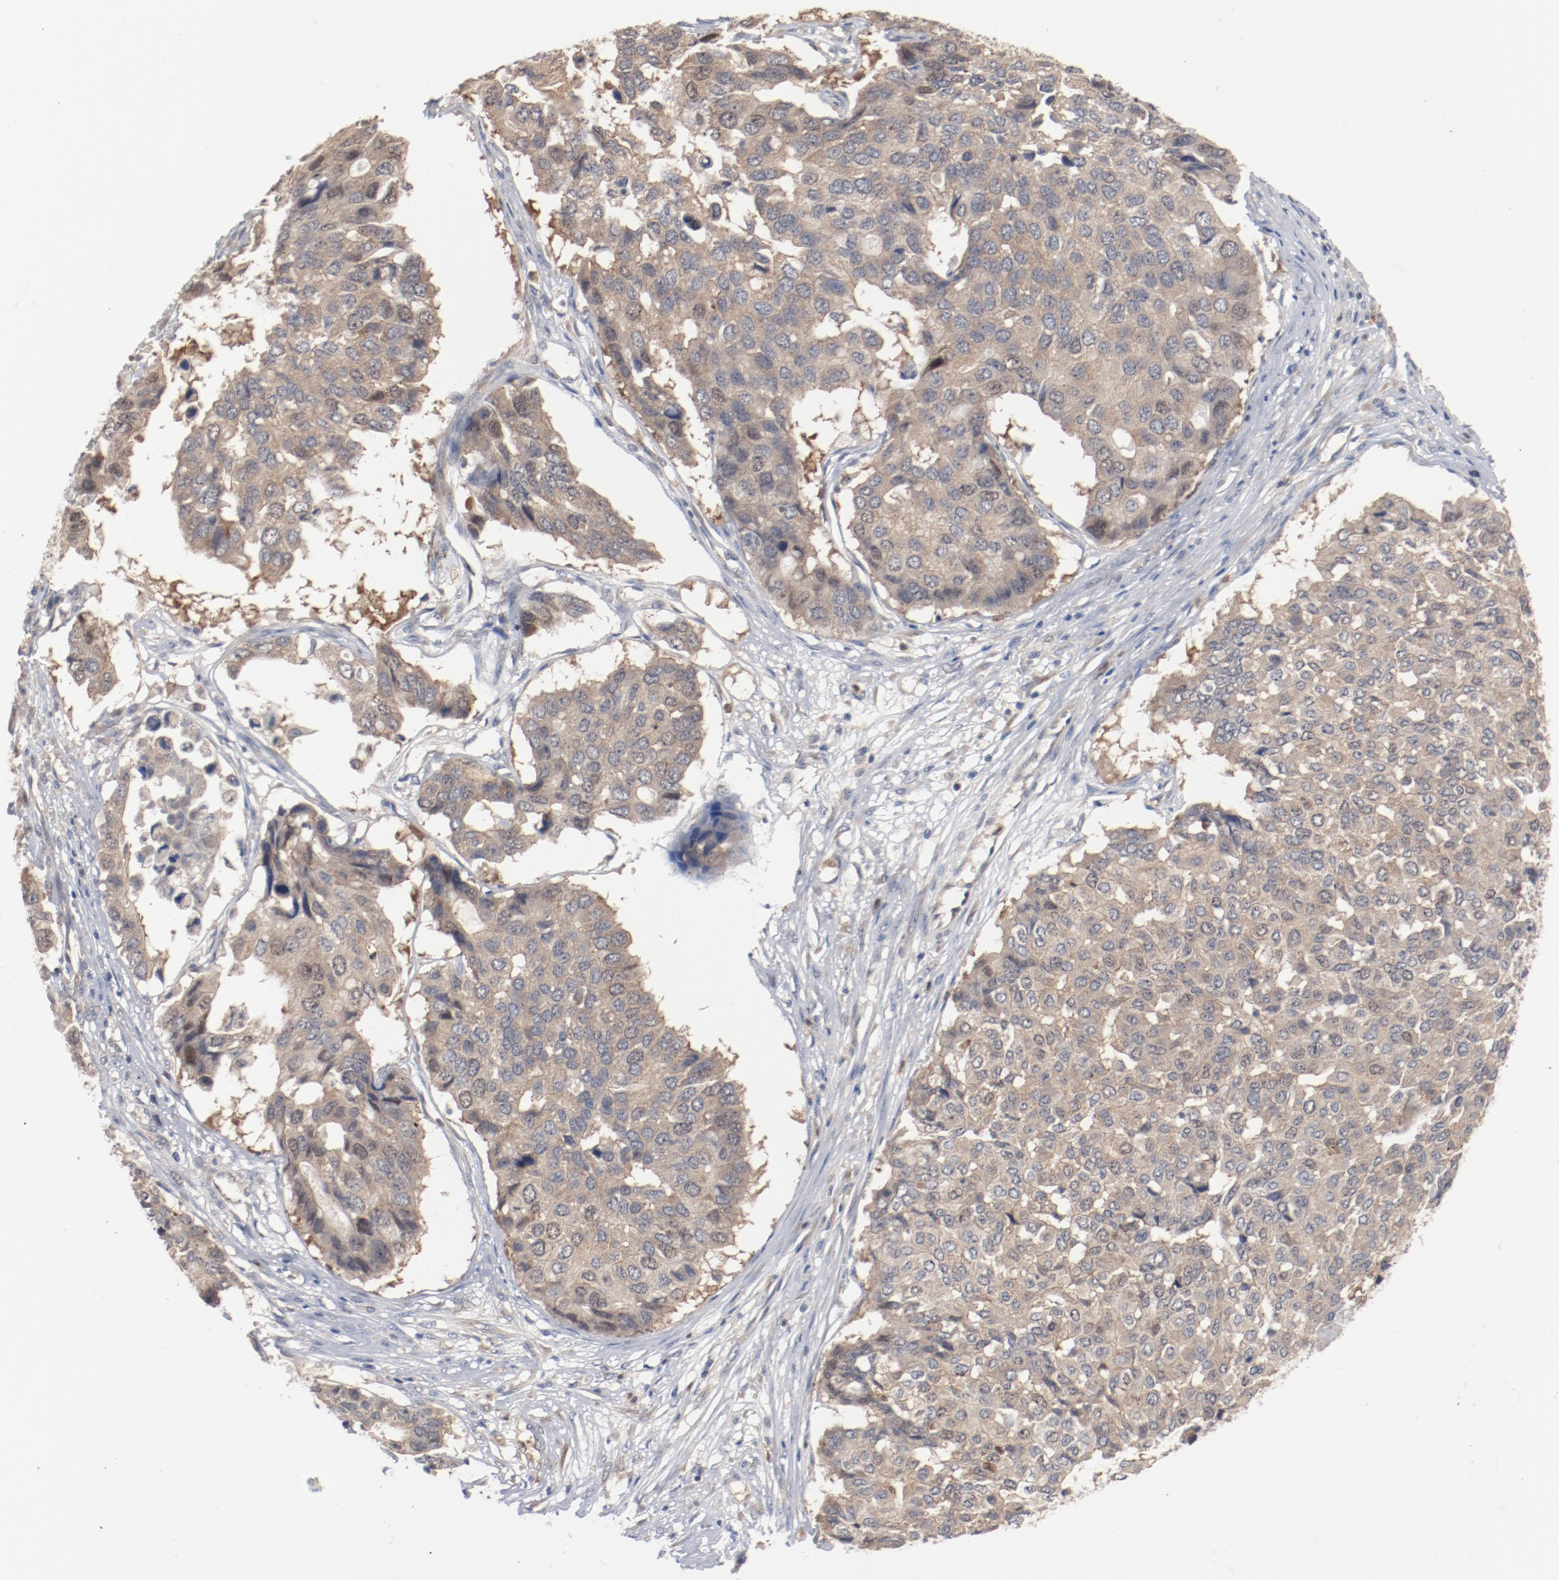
{"staining": {"intensity": "weak", "quantity": ">75%", "location": "cytoplasmic/membranous"}, "tissue": "pancreatic cancer", "cell_type": "Tumor cells", "image_type": "cancer", "snomed": [{"axis": "morphology", "description": "Adenocarcinoma, NOS"}, {"axis": "topography", "description": "Pancreas"}], "caption": "Pancreatic cancer stained with immunohistochemistry (IHC) demonstrates weak cytoplasmic/membranous positivity in approximately >75% of tumor cells. (DAB (3,3'-diaminobenzidine) = brown stain, brightfield microscopy at high magnification).", "gene": "RNASE11", "patient": {"sex": "male", "age": 50}}